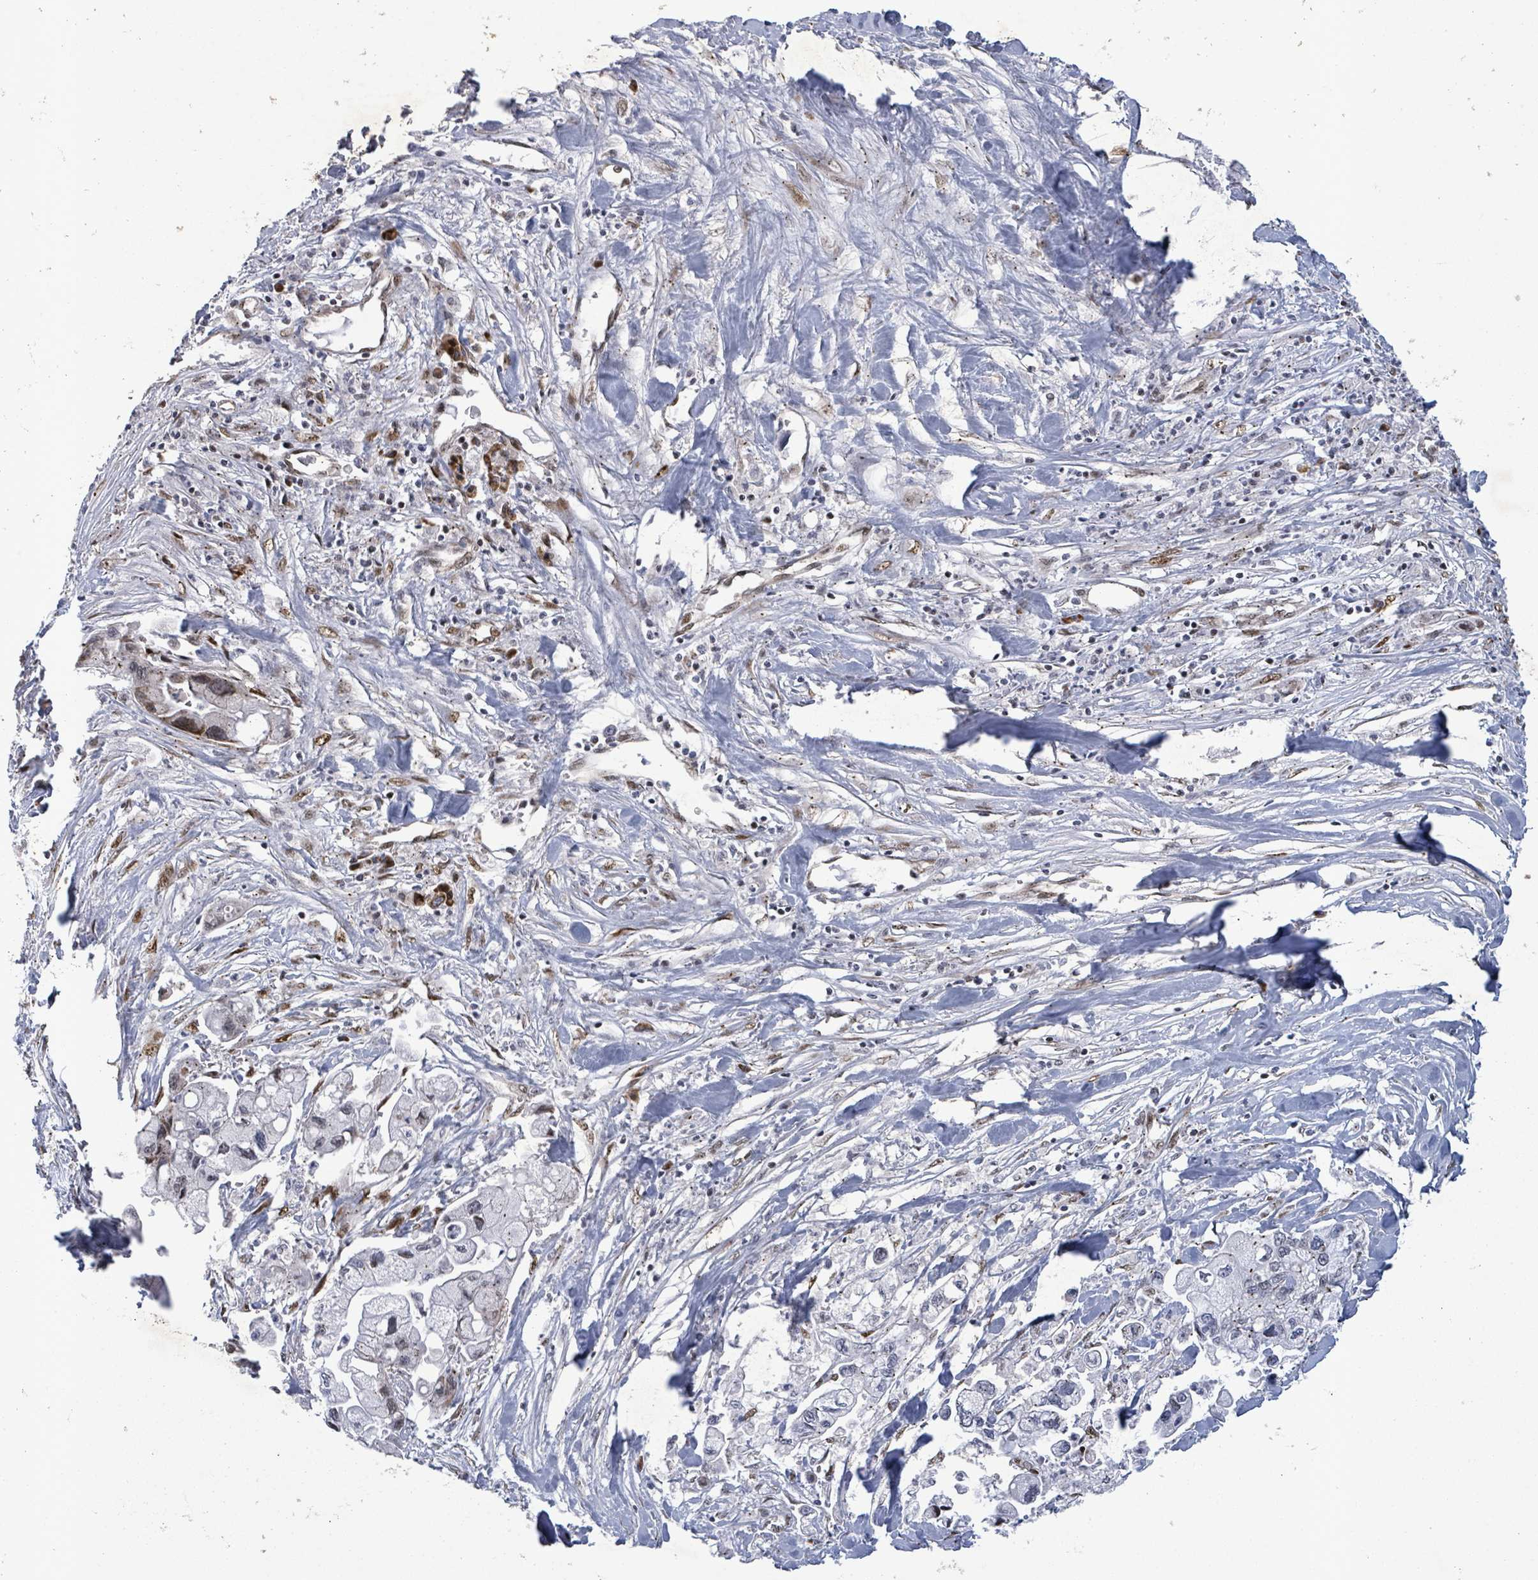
{"staining": {"intensity": "negative", "quantity": "none", "location": "none"}, "tissue": "pancreatic cancer", "cell_type": "Tumor cells", "image_type": "cancer", "snomed": [{"axis": "morphology", "description": "Adenocarcinoma, NOS"}, {"axis": "topography", "description": "Pancreas"}], "caption": "High magnification brightfield microscopy of pancreatic cancer (adenocarcinoma) stained with DAB (3,3'-diaminobenzidine) (brown) and counterstained with hematoxylin (blue): tumor cells show no significant staining. Nuclei are stained in blue.", "gene": "TUSC1", "patient": {"sex": "male", "age": 61}}